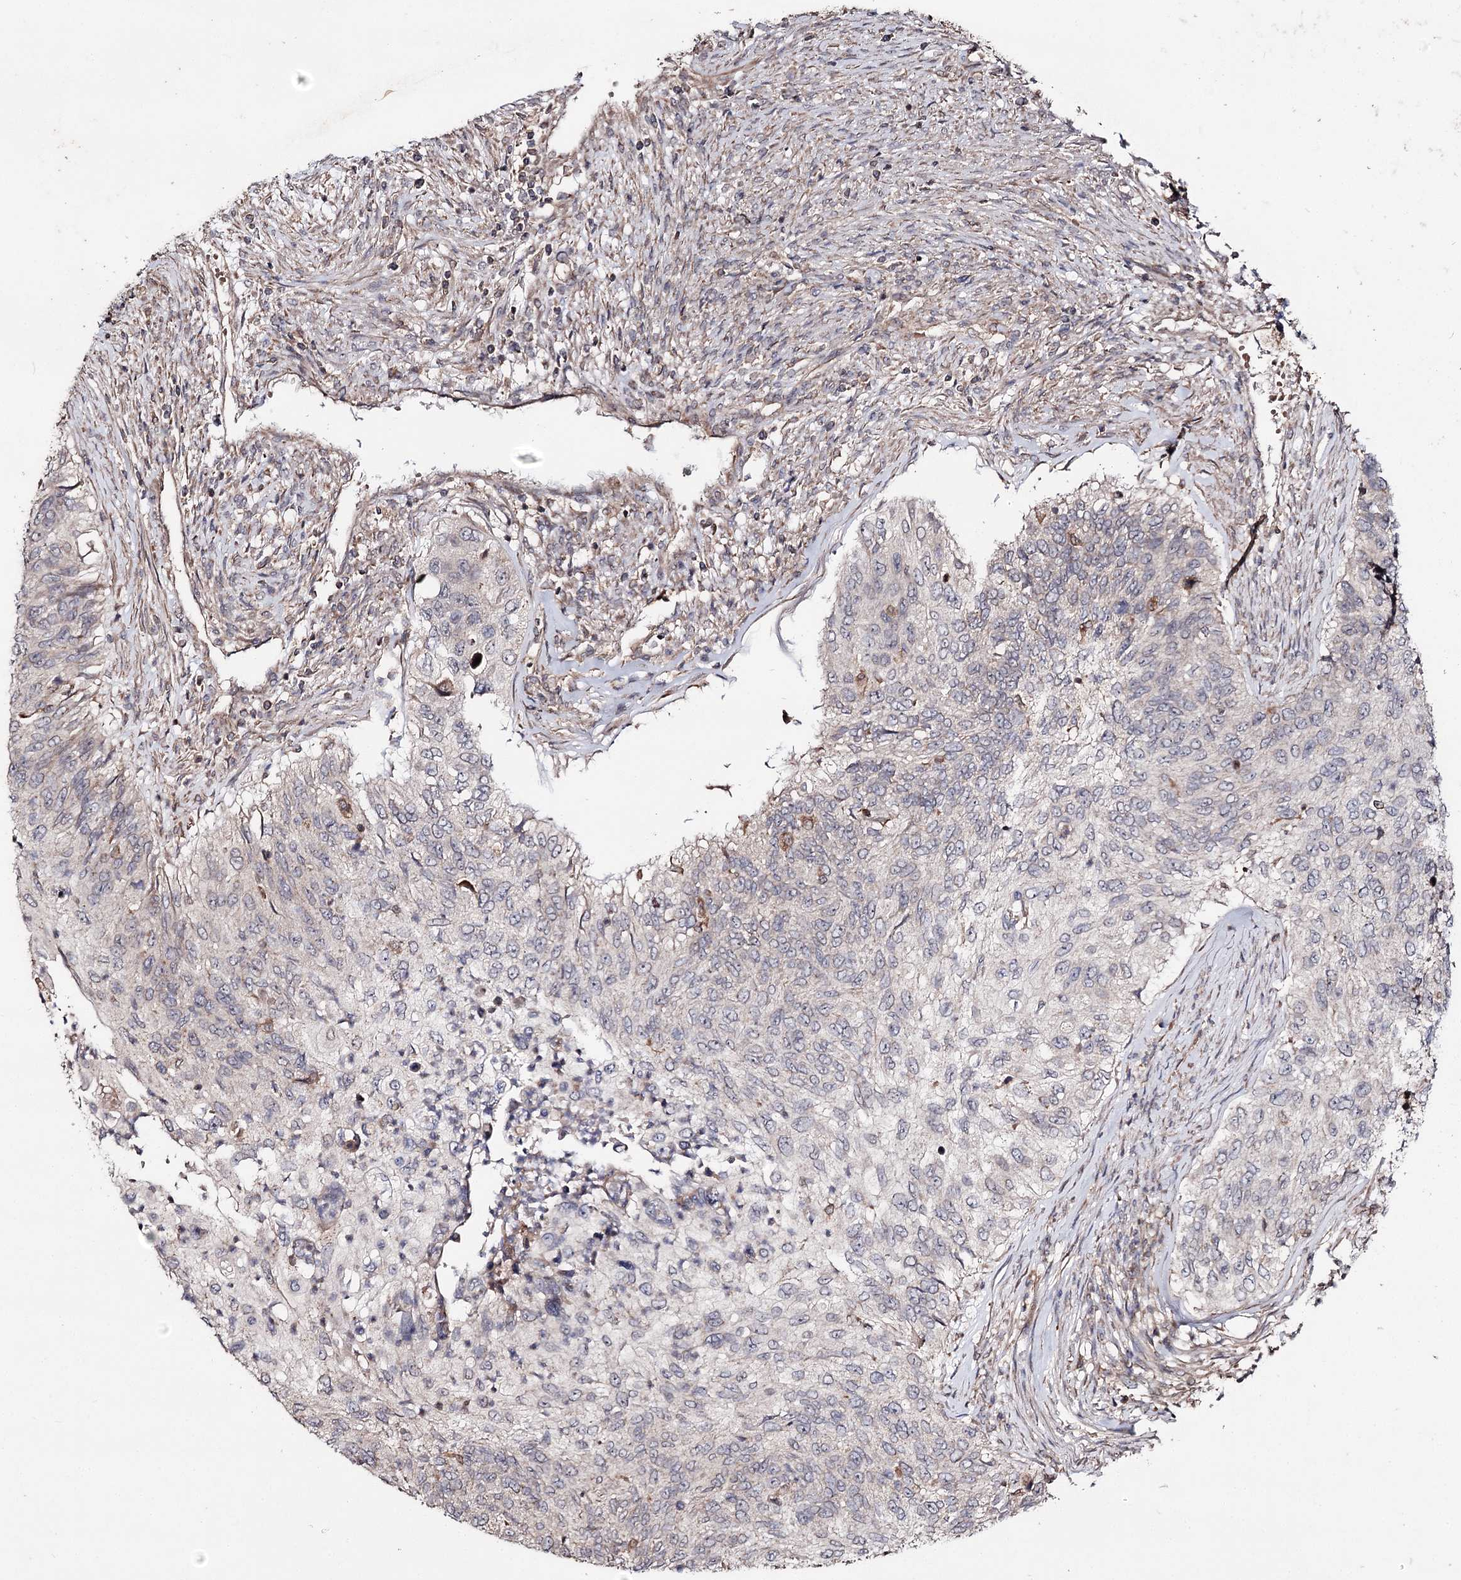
{"staining": {"intensity": "negative", "quantity": "none", "location": "none"}, "tissue": "urothelial cancer", "cell_type": "Tumor cells", "image_type": "cancer", "snomed": [{"axis": "morphology", "description": "Urothelial carcinoma, High grade"}, {"axis": "topography", "description": "Urinary bladder"}], "caption": "Tumor cells show no significant protein positivity in urothelial cancer. (Immunohistochemistry (ihc), brightfield microscopy, high magnification).", "gene": "MINDY3", "patient": {"sex": "female", "age": 60}}